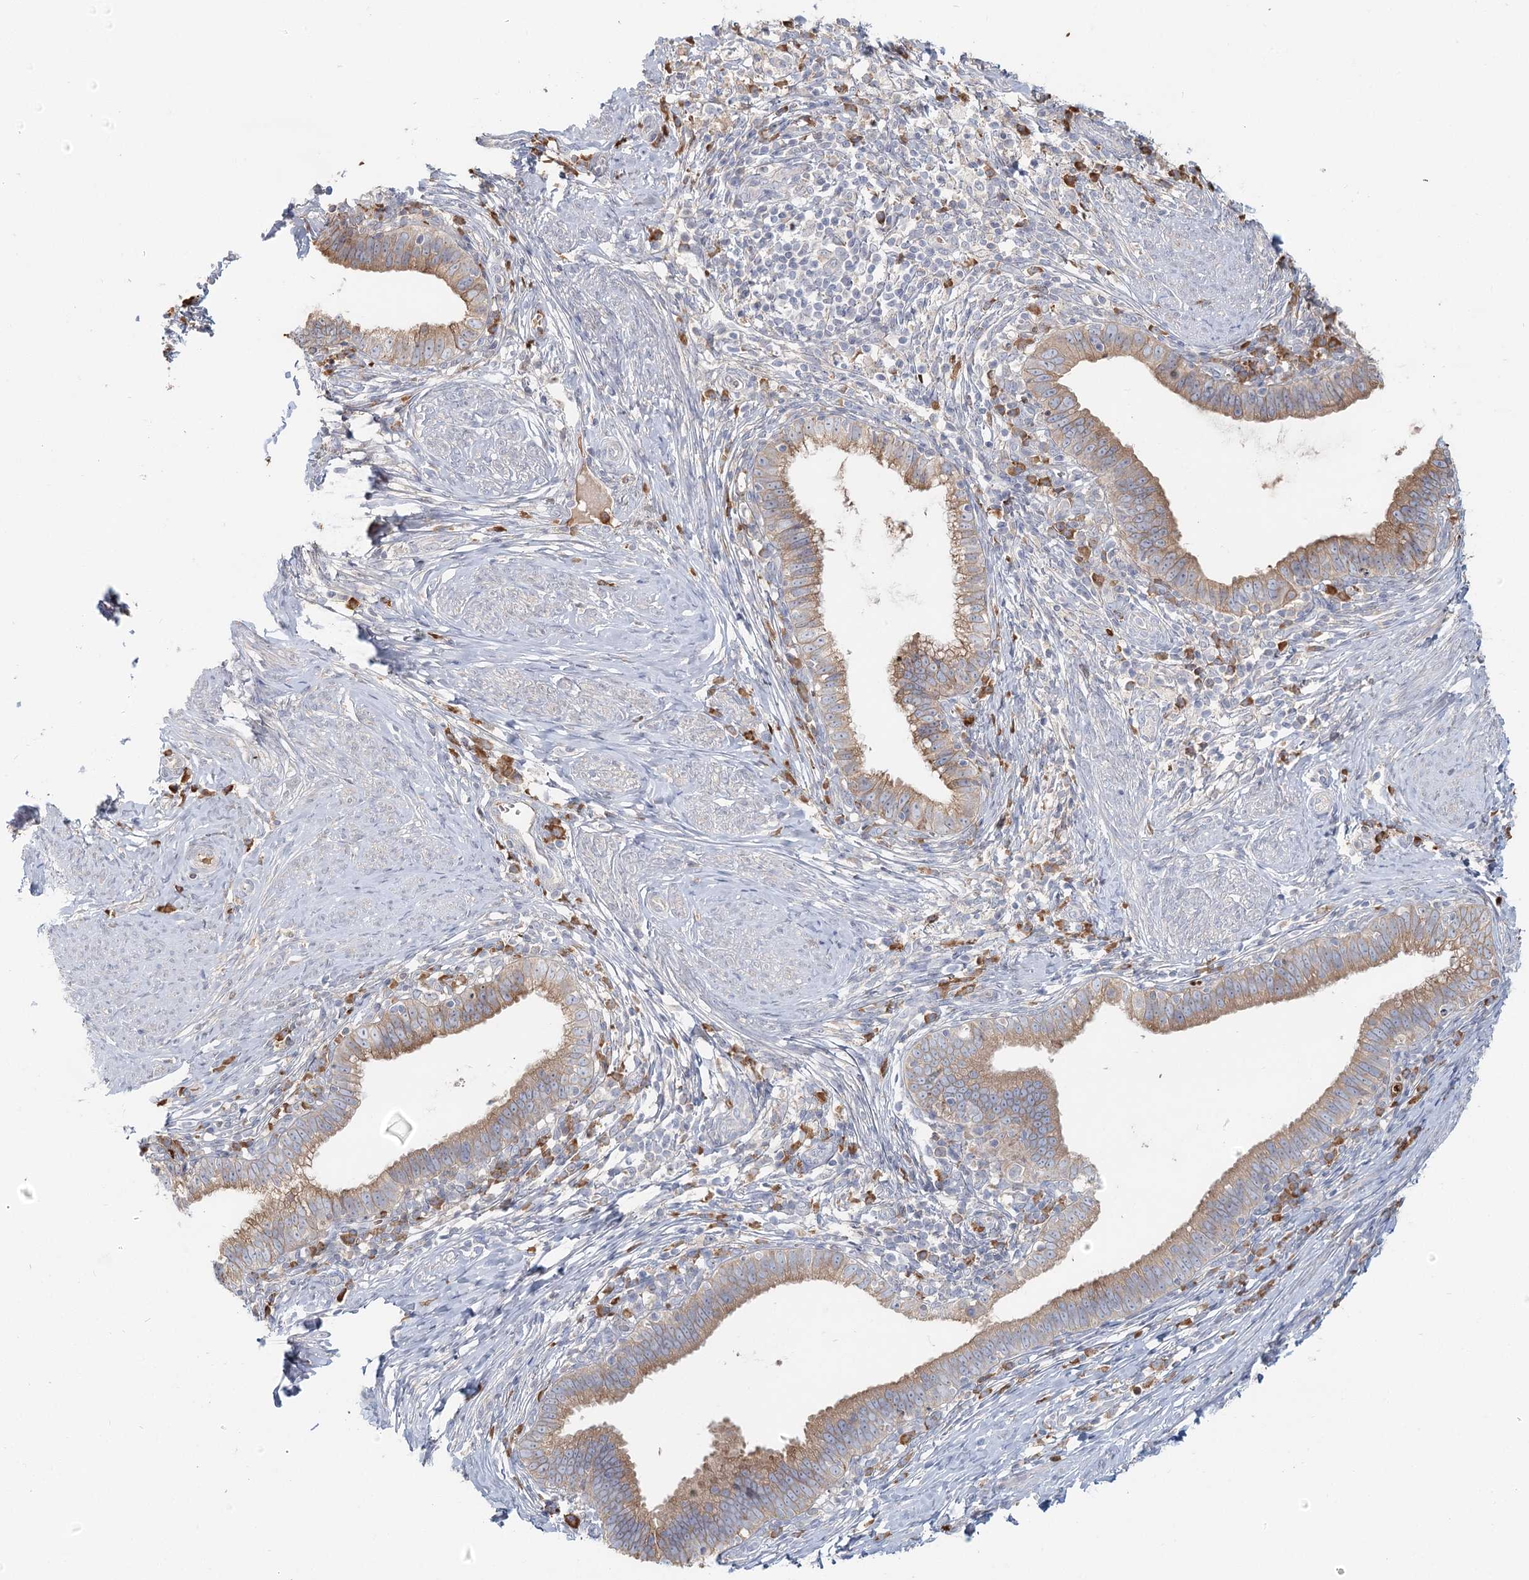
{"staining": {"intensity": "moderate", "quantity": ">75%", "location": "cytoplasmic/membranous"}, "tissue": "cervical cancer", "cell_type": "Tumor cells", "image_type": "cancer", "snomed": [{"axis": "morphology", "description": "Adenocarcinoma, NOS"}, {"axis": "topography", "description": "Cervix"}], "caption": "This is an image of immunohistochemistry staining of cervical cancer, which shows moderate staining in the cytoplasmic/membranous of tumor cells.", "gene": "ANKRD16", "patient": {"sex": "female", "age": 36}}